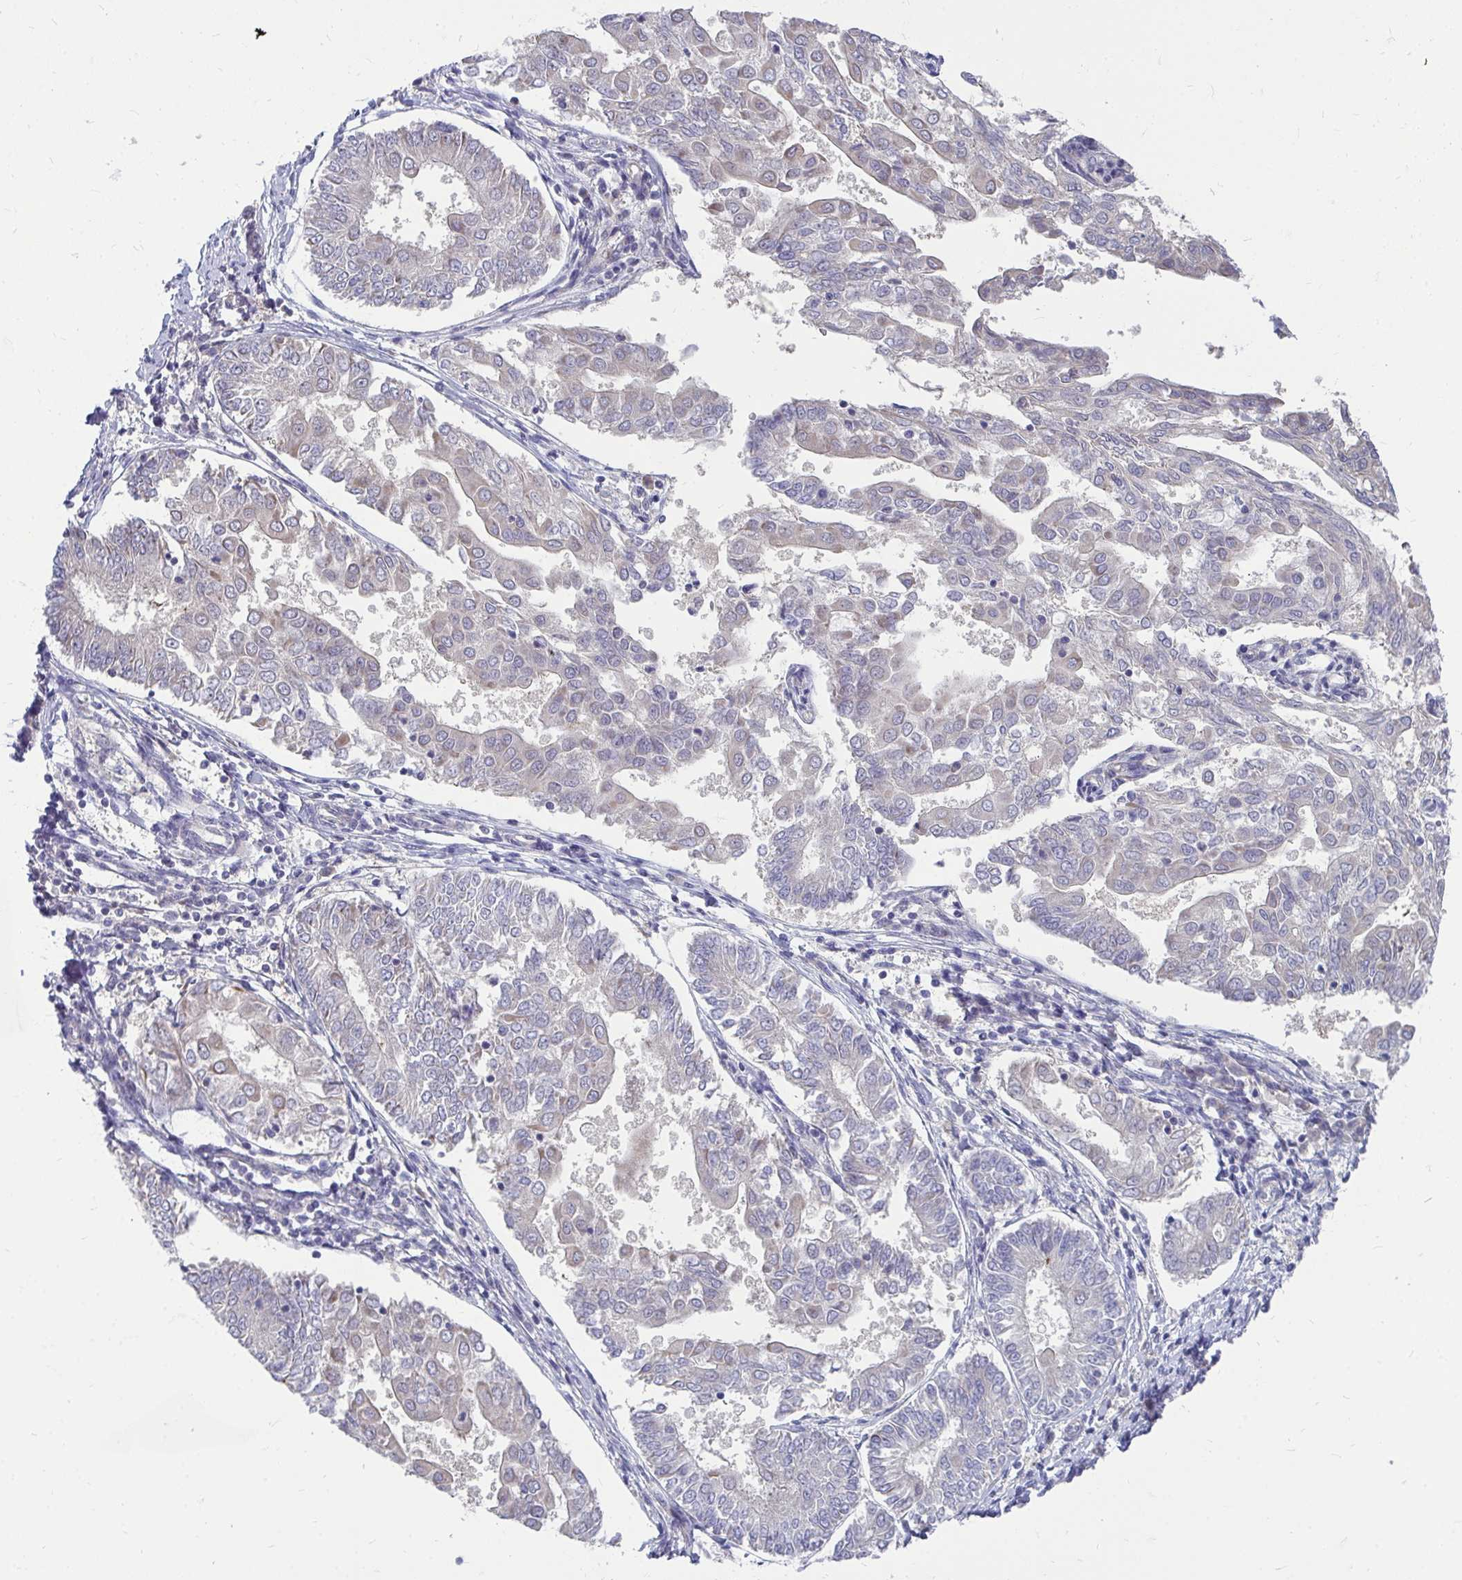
{"staining": {"intensity": "negative", "quantity": "none", "location": "none"}, "tissue": "endometrial cancer", "cell_type": "Tumor cells", "image_type": "cancer", "snomed": [{"axis": "morphology", "description": "Adenocarcinoma, NOS"}, {"axis": "topography", "description": "Endometrium"}], "caption": "Immunohistochemistry (IHC) of endometrial cancer reveals no staining in tumor cells. (DAB (3,3'-diaminobenzidine) immunohistochemistry with hematoxylin counter stain).", "gene": "MROH8", "patient": {"sex": "female", "age": 68}}